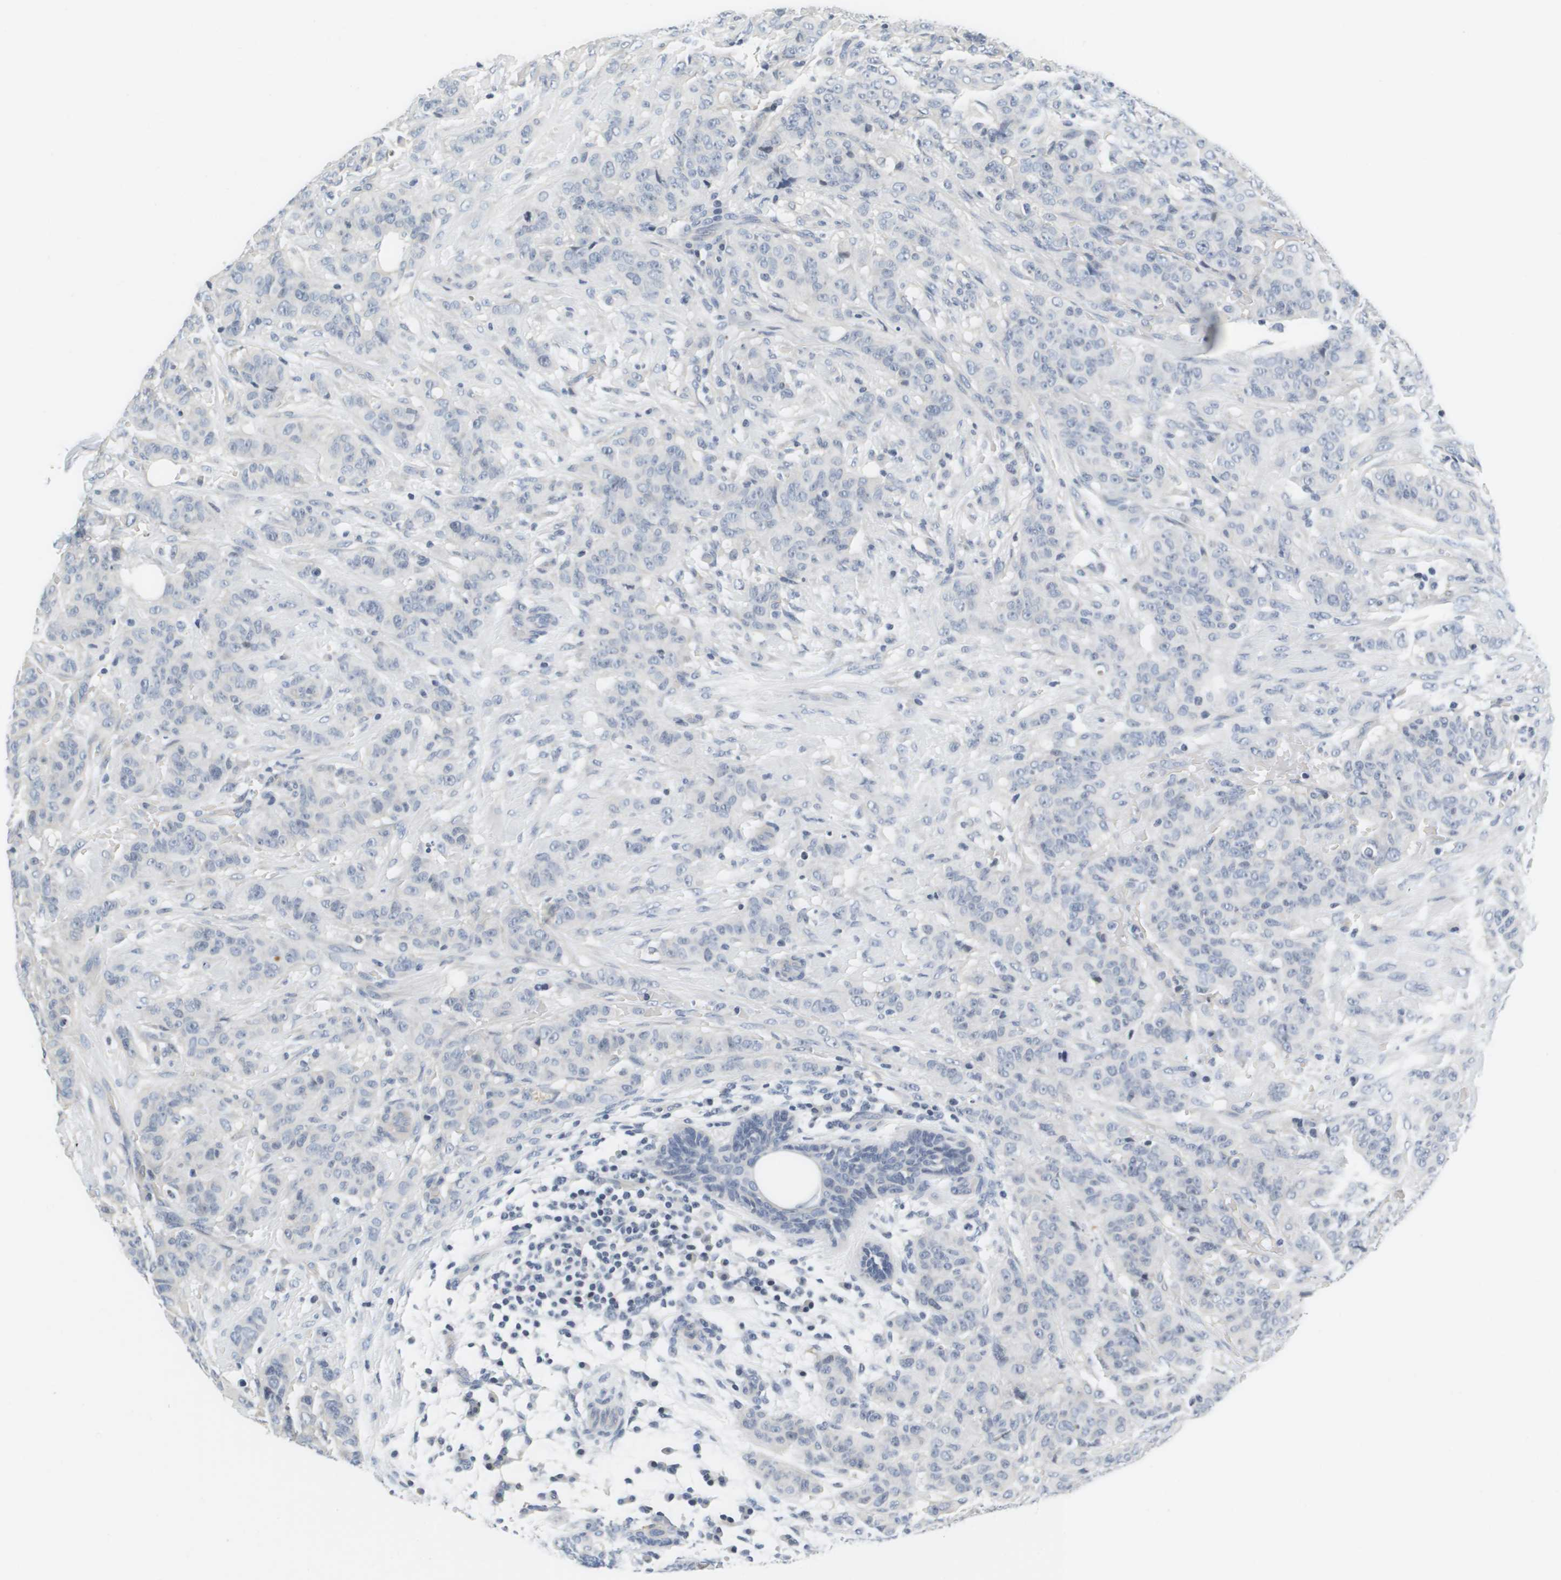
{"staining": {"intensity": "negative", "quantity": "none", "location": "none"}, "tissue": "breast cancer", "cell_type": "Tumor cells", "image_type": "cancer", "snomed": [{"axis": "morphology", "description": "Normal tissue, NOS"}, {"axis": "morphology", "description": "Duct carcinoma"}, {"axis": "topography", "description": "Breast"}], "caption": "Immunohistochemical staining of breast intraductal carcinoma reveals no significant staining in tumor cells. The staining was performed using DAB (3,3'-diaminobenzidine) to visualize the protein expression in brown, while the nuclei were stained in blue with hematoxylin (Magnification: 20x).", "gene": "KCNJ5", "patient": {"sex": "female", "age": 40}}